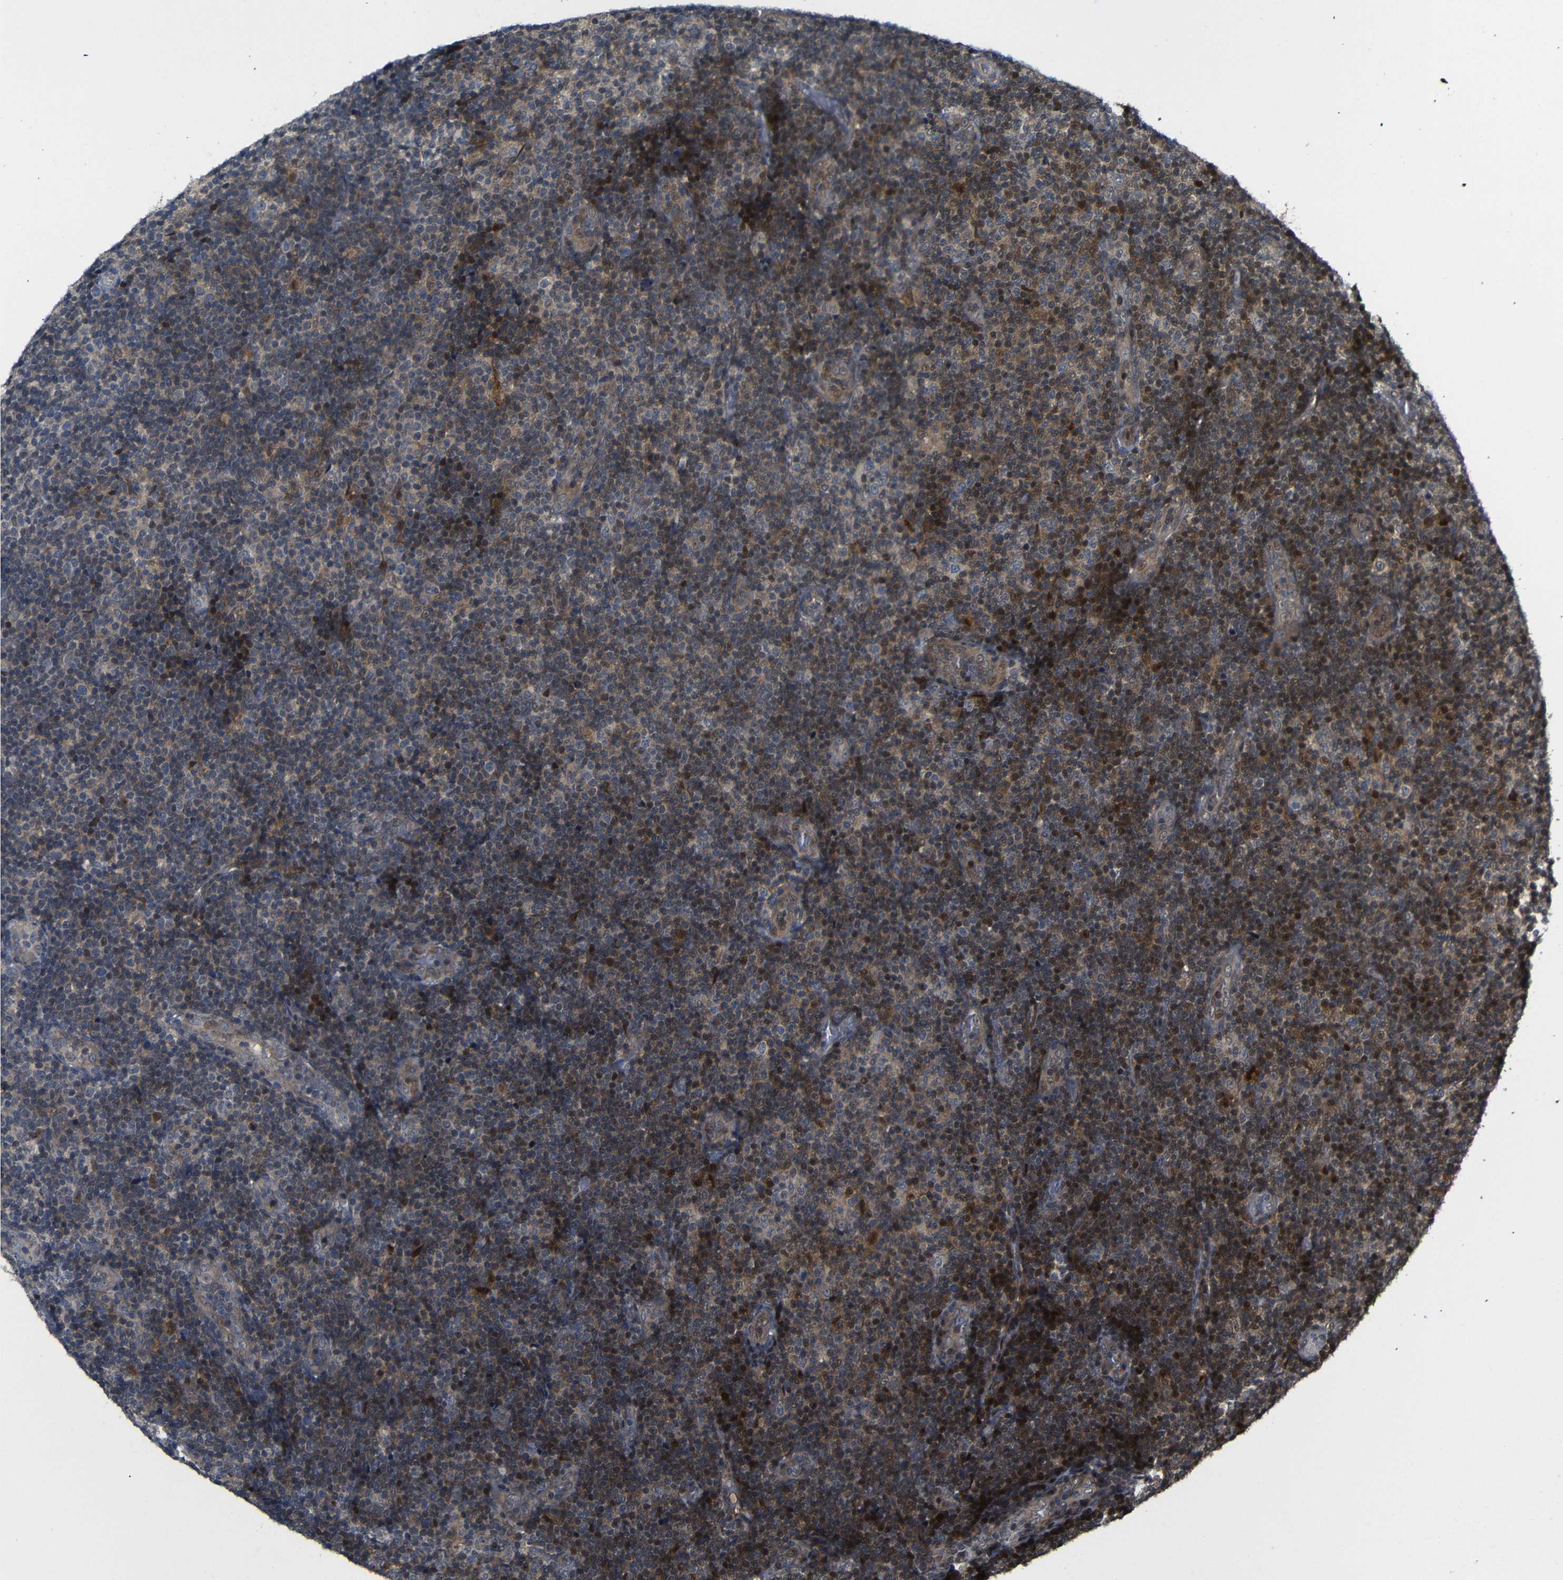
{"staining": {"intensity": "moderate", "quantity": "25%-75%", "location": "cytoplasmic/membranous,nuclear"}, "tissue": "lymphoma", "cell_type": "Tumor cells", "image_type": "cancer", "snomed": [{"axis": "morphology", "description": "Malignant lymphoma, non-Hodgkin's type, Low grade"}, {"axis": "topography", "description": "Lymph node"}], "caption": "Protein expression by immunohistochemistry displays moderate cytoplasmic/membranous and nuclear expression in approximately 25%-75% of tumor cells in lymphoma. Nuclei are stained in blue.", "gene": "ATG12", "patient": {"sex": "male", "age": 83}}